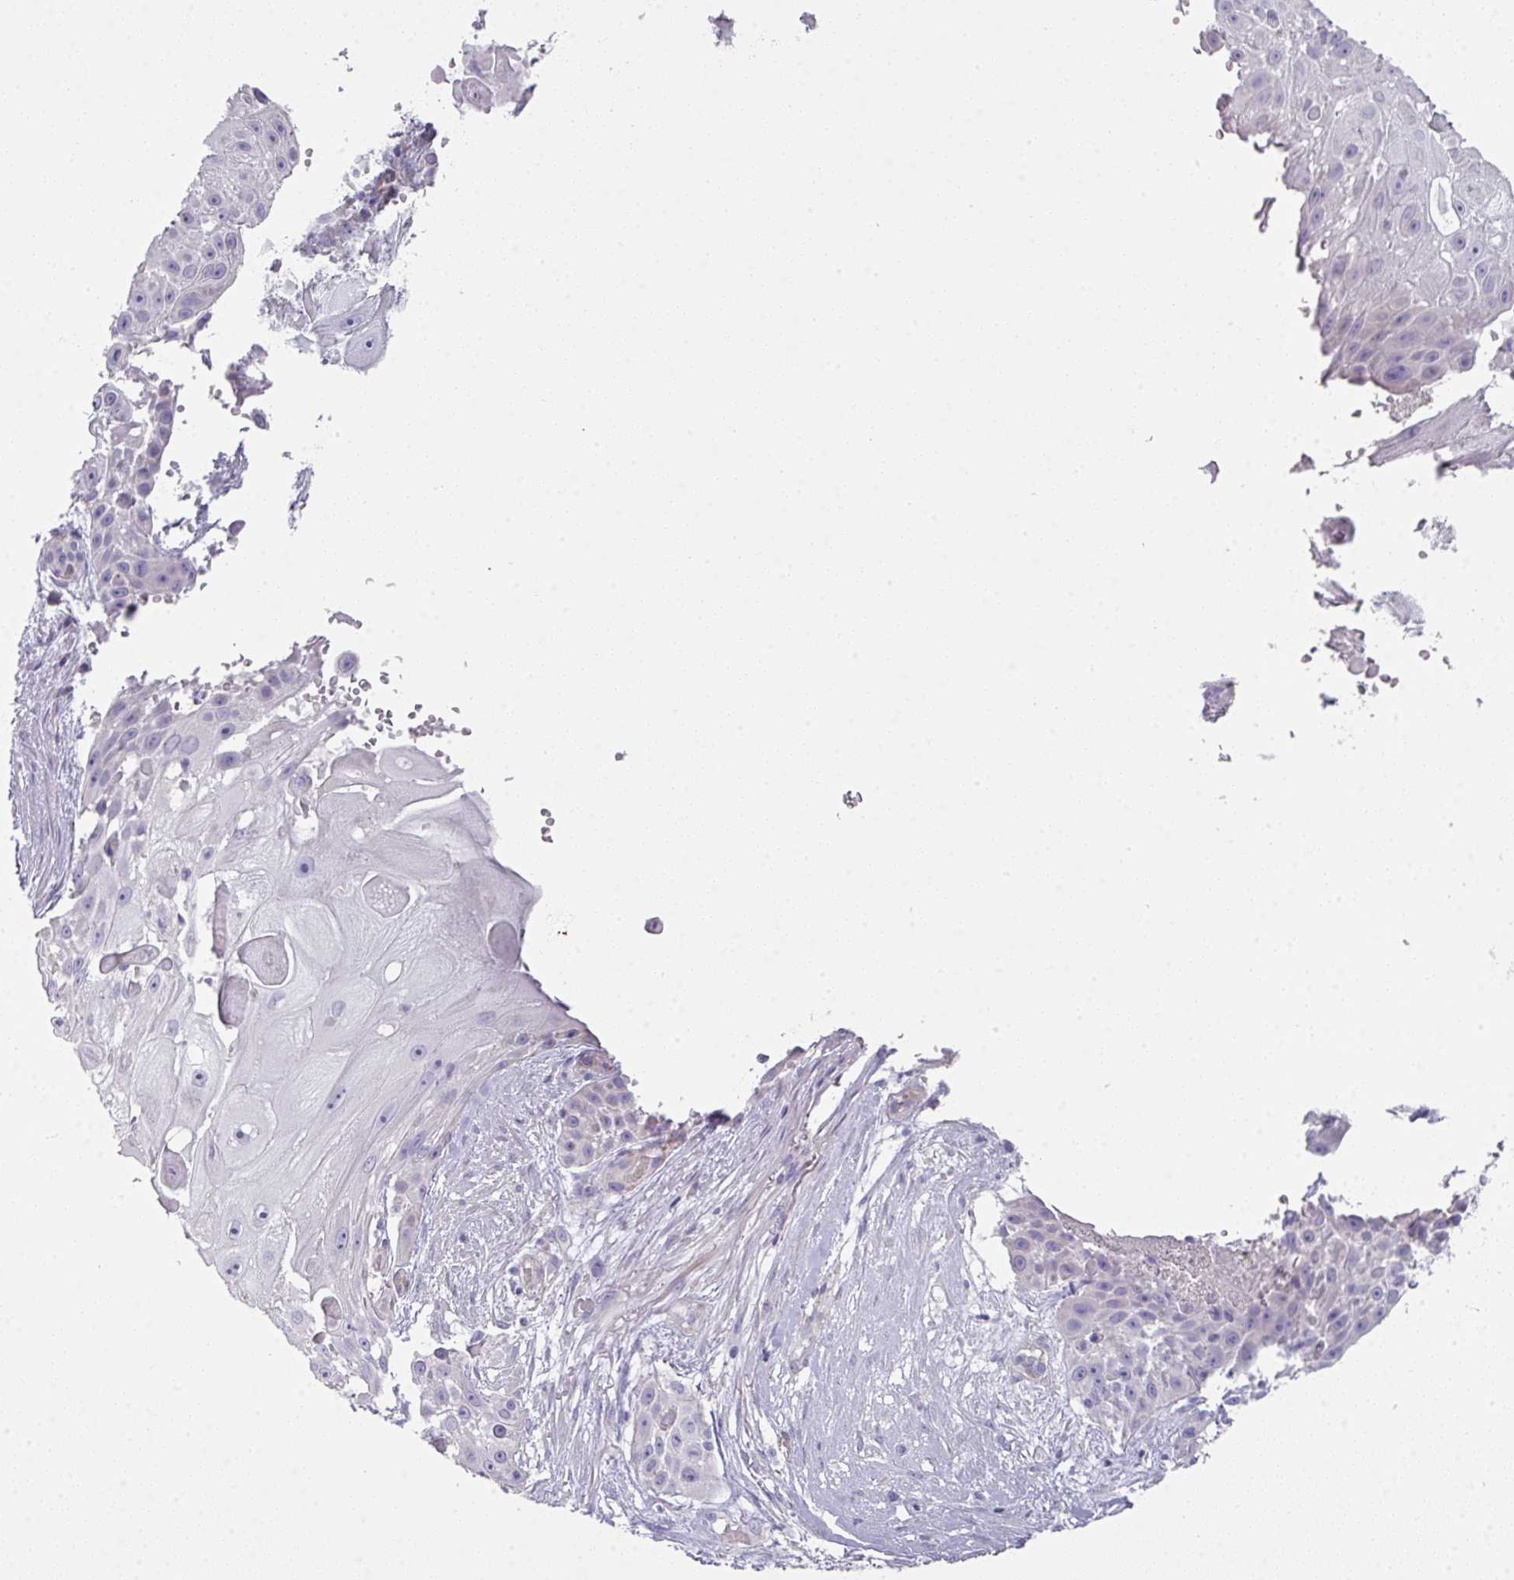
{"staining": {"intensity": "negative", "quantity": "none", "location": "none"}, "tissue": "skin cancer", "cell_type": "Tumor cells", "image_type": "cancer", "snomed": [{"axis": "morphology", "description": "Squamous cell carcinoma, NOS"}, {"axis": "topography", "description": "Skin"}], "caption": "The photomicrograph demonstrates no staining of tumor cells in skin squamous cell carcinoma.", "gene": "GLI4", "patient": {"sex": "female", "age": 86}}